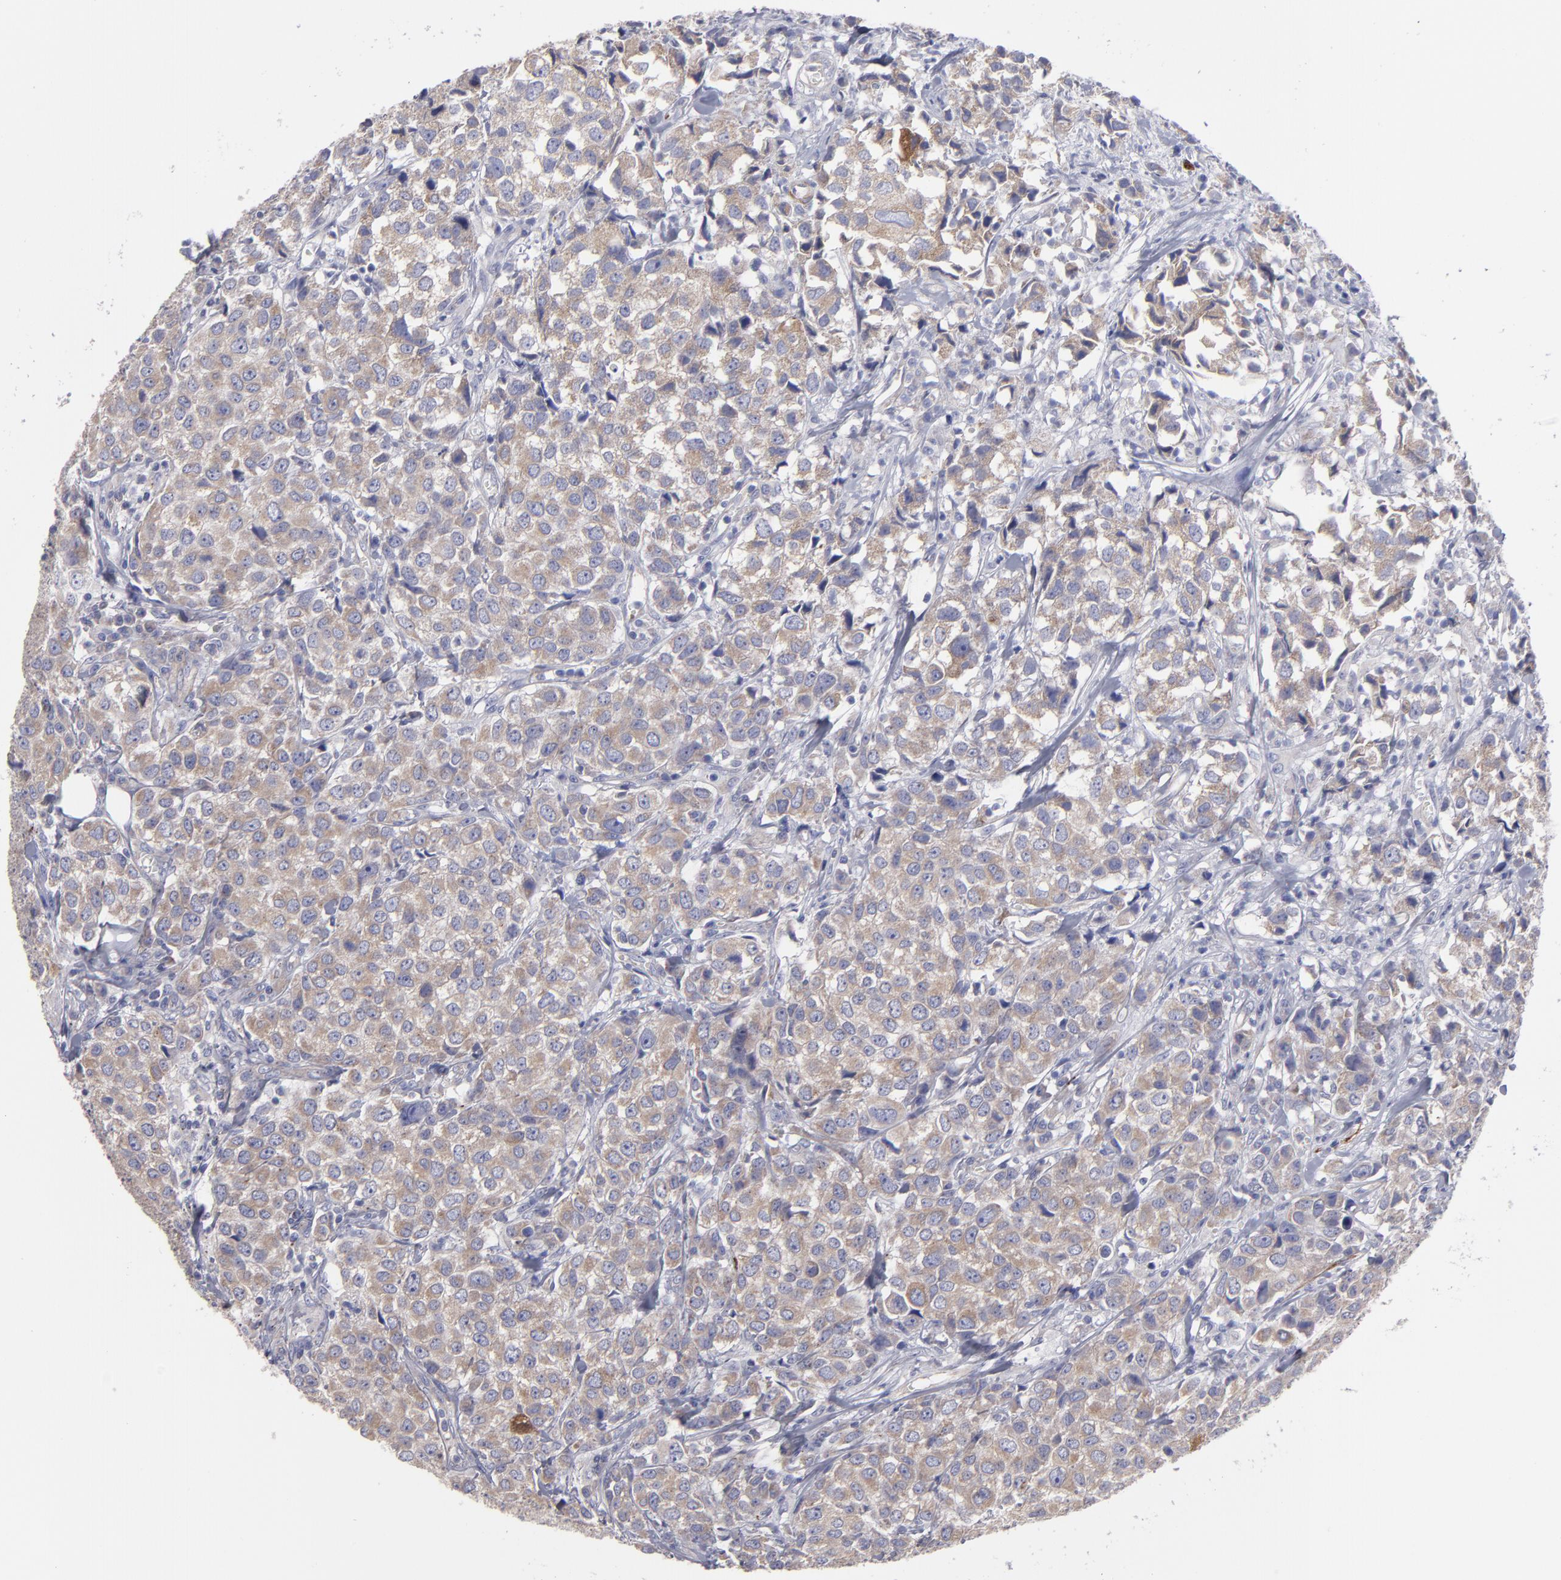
{"staining": {"intensity": "moderate", "quantity": ">75%", "location": "cytoplasmic/membranous"}, "tissue": "urothelial cancer", "cell_type": "Tumor cells", "image_type": "cancer", "snomed": [{"axis": "morphology", "description": "Urothelial carcinoma, High grade"}, {"axis": "topography", "description": "Urinary bladder"}], "caption": "High-magnification brightfield microscopy of high-grade urothelial carcinoma stained with DAB (3,3'-diaminobenzidine) (brown) and counterstained with hematoxylin (blue). tumor cells exhibit moderate cytoplasmic/membranous positivity is identified in about>75% of cells.", "gene": "SLMAP", "patient": {"sex": "female", "age": 75}}